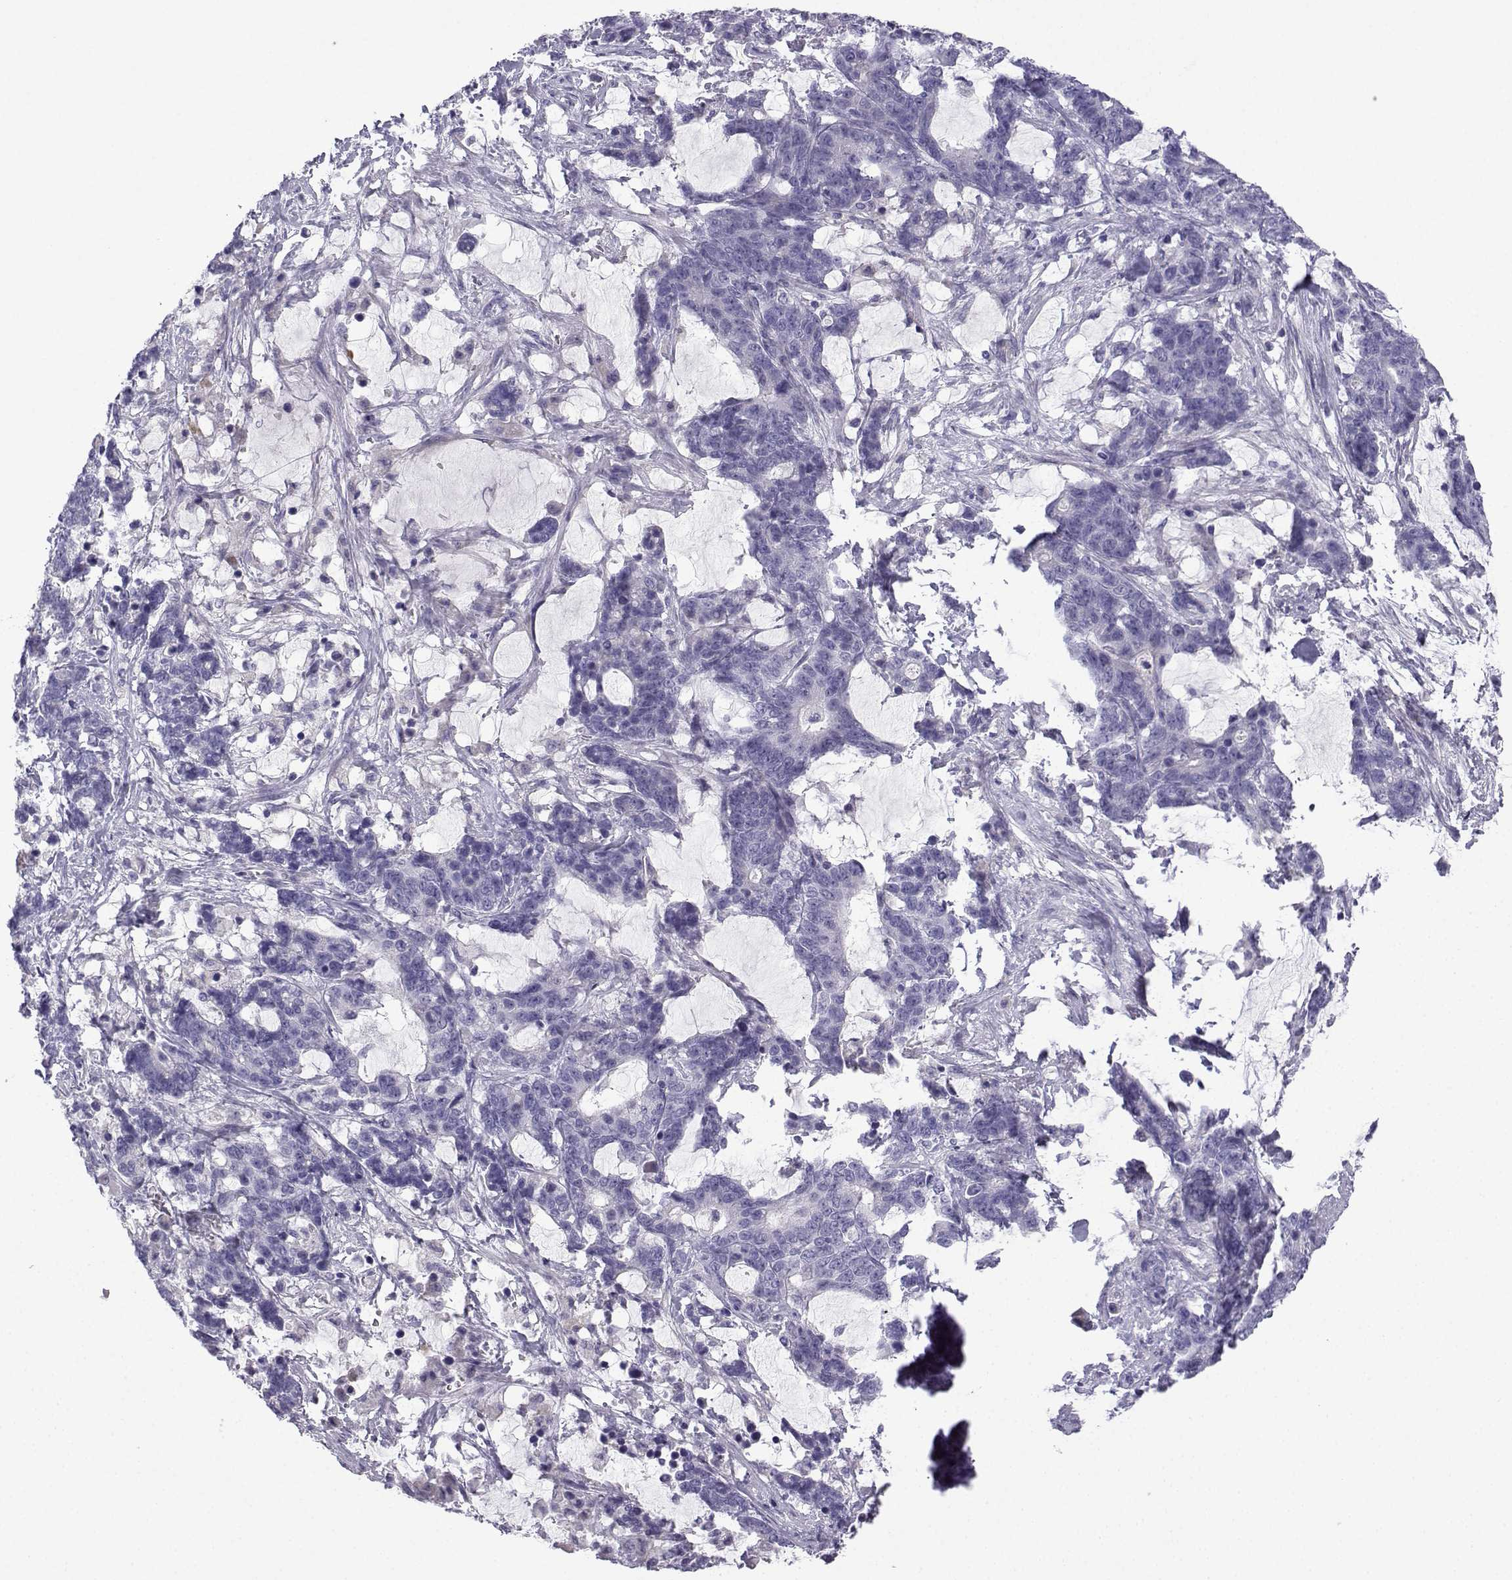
{"staining": {"intensity": "negative", "quantity": "none", "location": "none"}, "tissue": "stomach cancer", "cell_type": "Tumor cells", "image_type": "cancer", "snomed": [{"axis": "morphology", "description": "Normal tissue, NOS"}, {"axis": "morphology", "description": "Adenocarcinoma, NOS"}, {"axis": "topography", "description": "Stomach"}], "caption": "DAB (3,3'-diaminobenzidine) immunohistochemical staining of human adenocarcinoma (stomach) exhibits no significant expression in tumor cells. Brightfield microscopy of immunohistochemistry stained with DAB (brown) and hematoxylin (blue), captured at high magnification.", "gene": "SPACA7", "patient": {"sex": "female", "age": 64}}